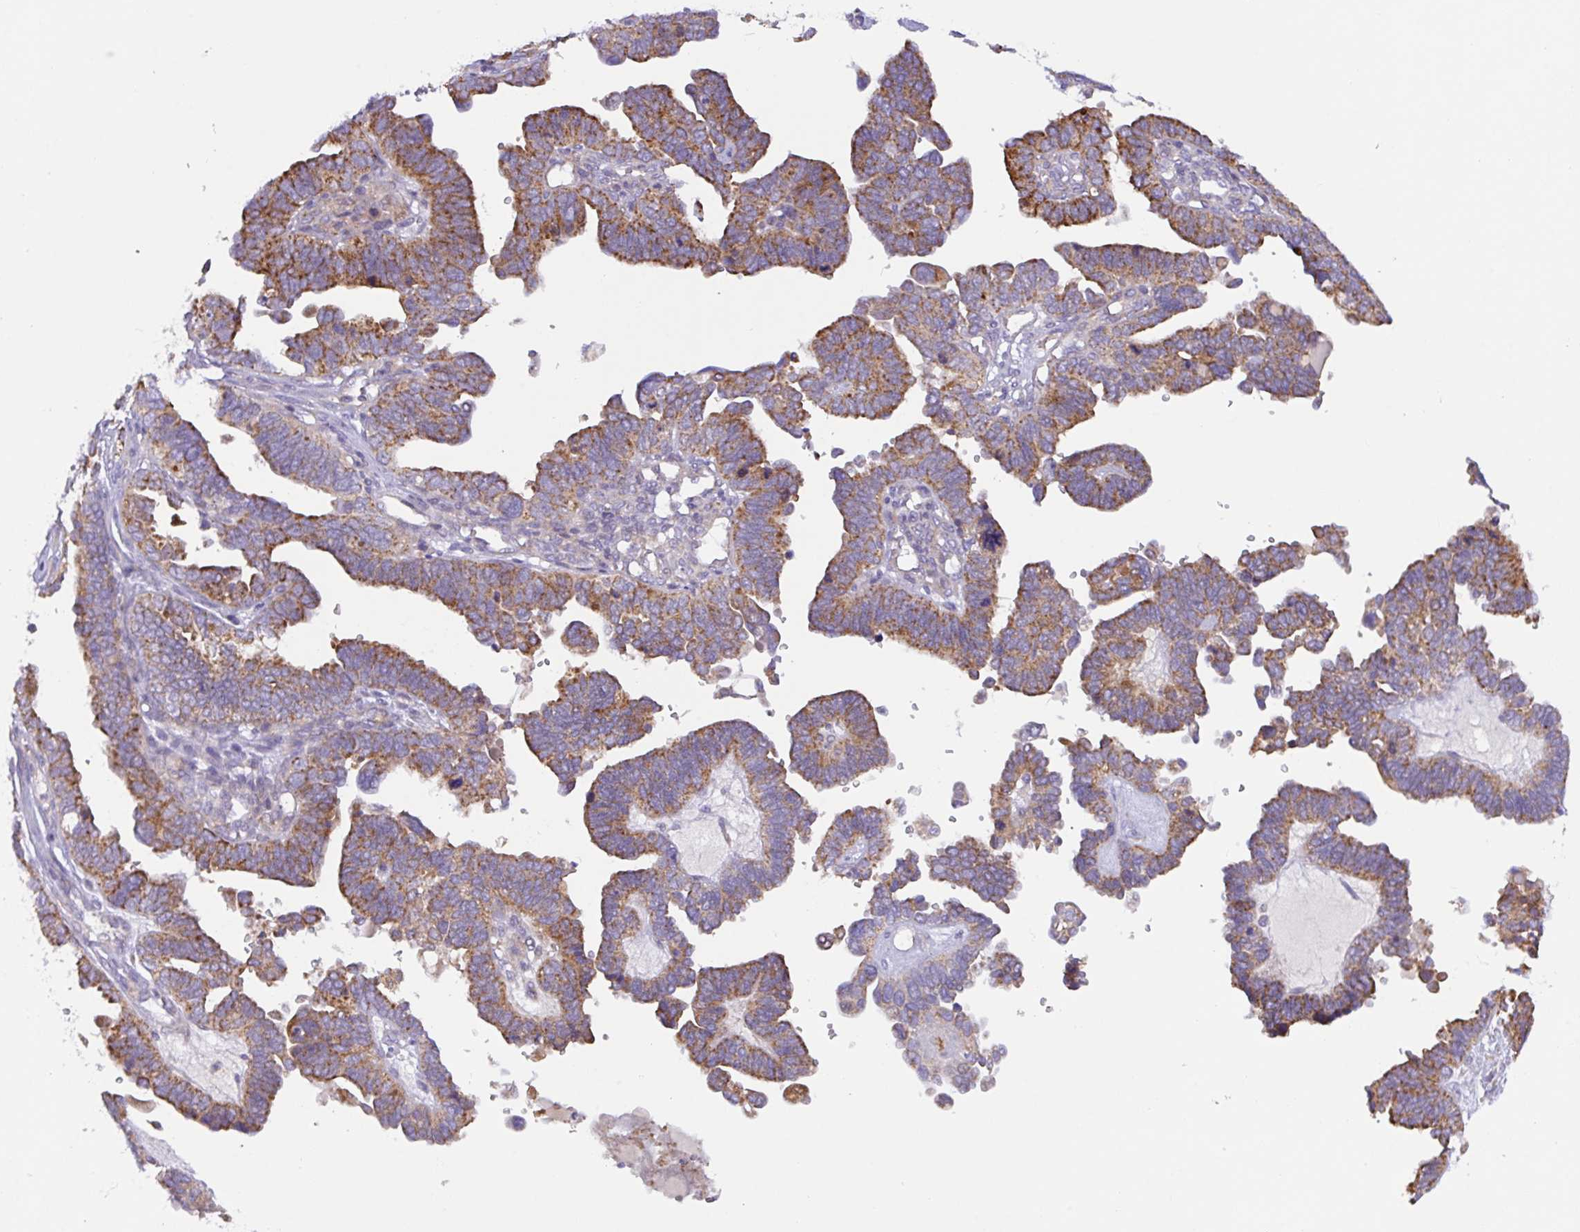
{"staining": {"intensity": "moderate", "quantity": ">75%", "location": "cytoplasmic/membranous"}, "tissue": "ovarian cancer", "cell_type": "Tumor cells", "image_type": "cancer", "snomed": [{"axis": "morphology", "description": "Cystadenocarcinoma, serous, NOS"}, {"axis": "topography", "description": "Ovary"}], "caption": "This is a micrograph of immunohistochemistry (IHC) staining of serous cystadenocarcinoma (ovarian), which shows moderate expression in the cytoplasmic/membranous of tumor cells.", "gene": "CHDH", "patient": {"sex": "female", "age": 51}}